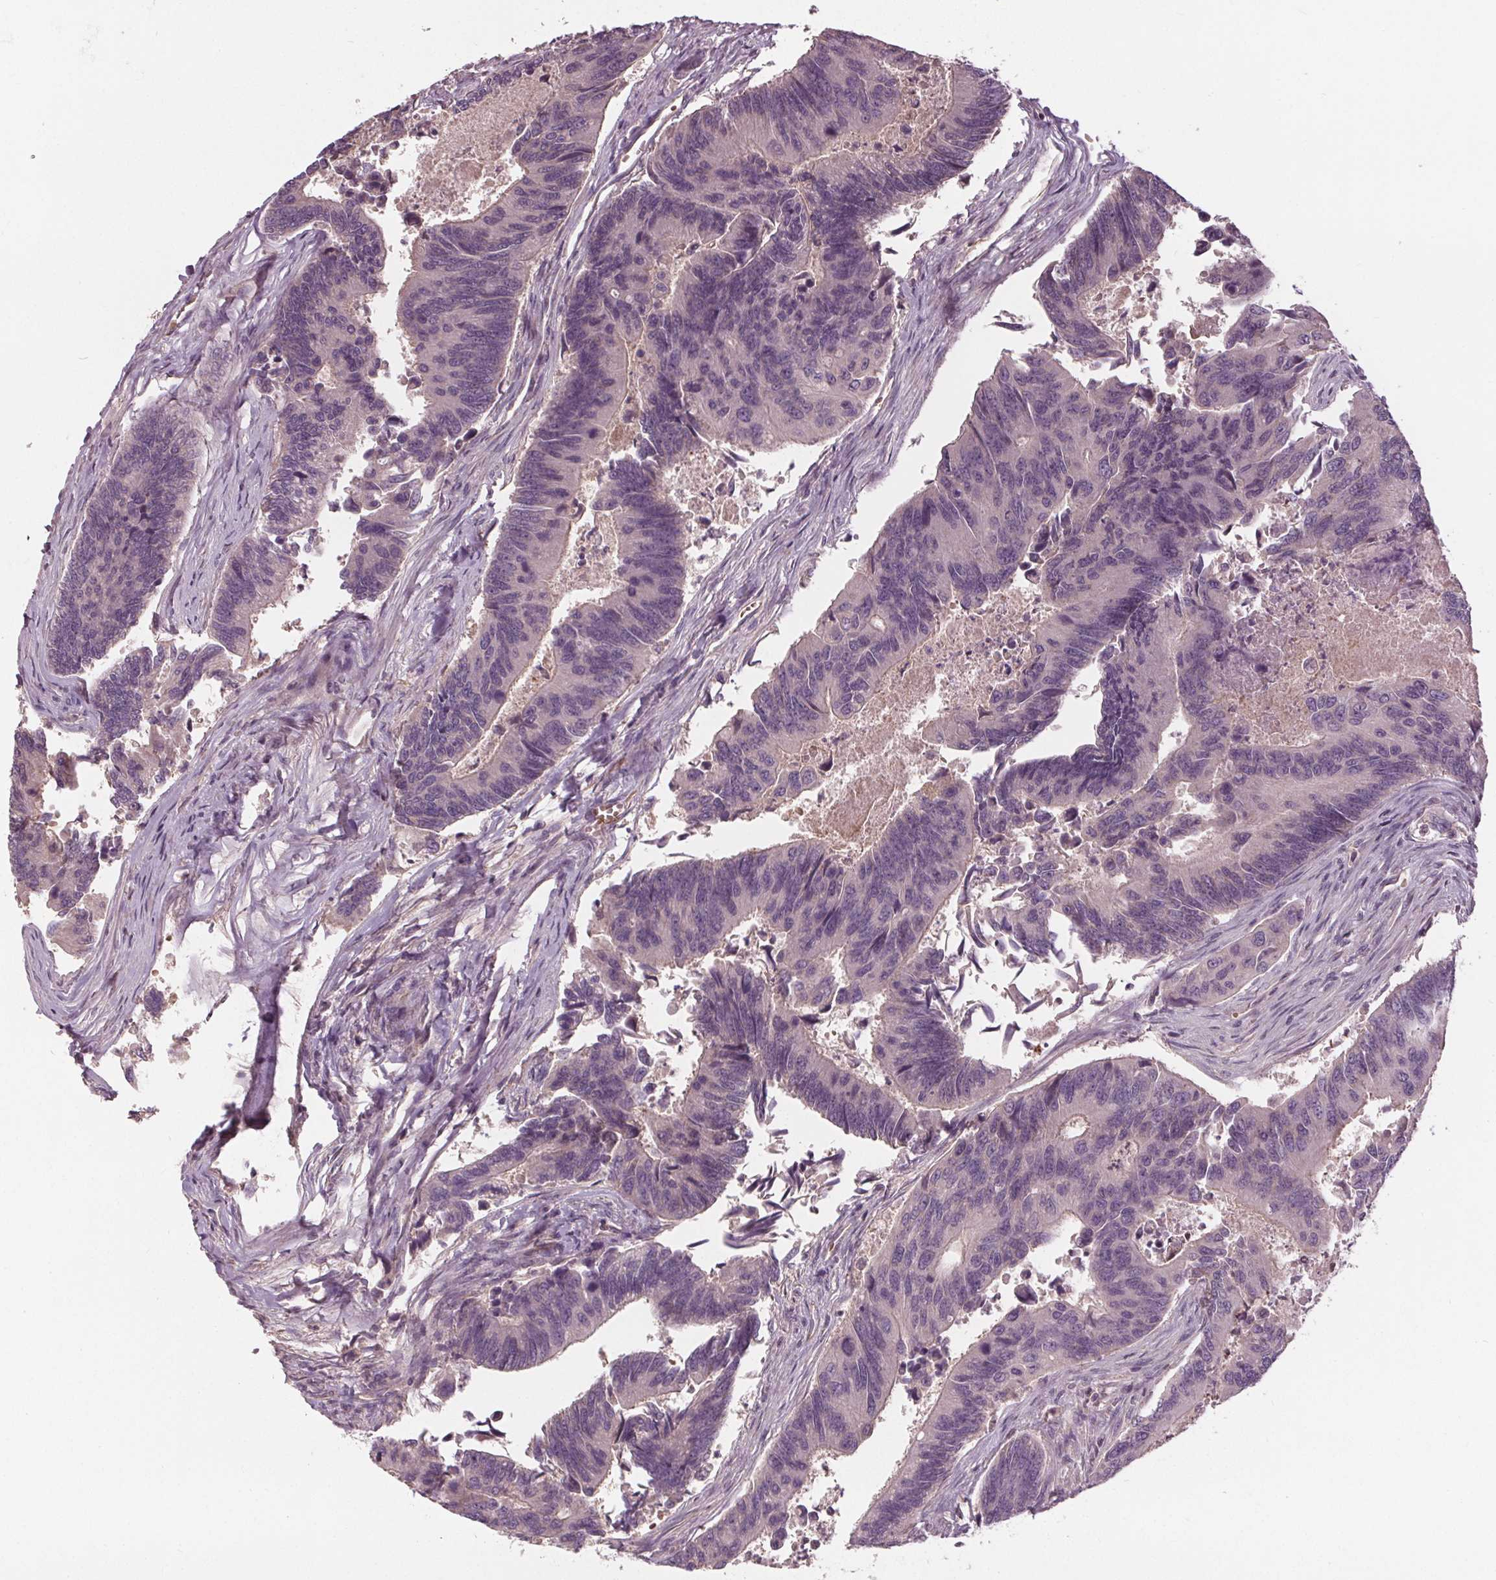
{"staining": {"intensity": "negative", "quantity": "none", "location": "none"}, "tissue": "colorectal cancer", "cell_type": "Tumor cells", "image_type": "cancer", "snomed": [{"axis": "morphology", "description": "Adenocarcinoma, NOS"}, {"axis": "topography", "description": "Colon"}], "caption": "Immunohistochemistry image of colorectal cancer (adenocarcinoma) stained for a protein (brown), which shows no expression in tumor cells.", "gene": "PDGFD", "patient": {"sex": "female", "age": 67}}